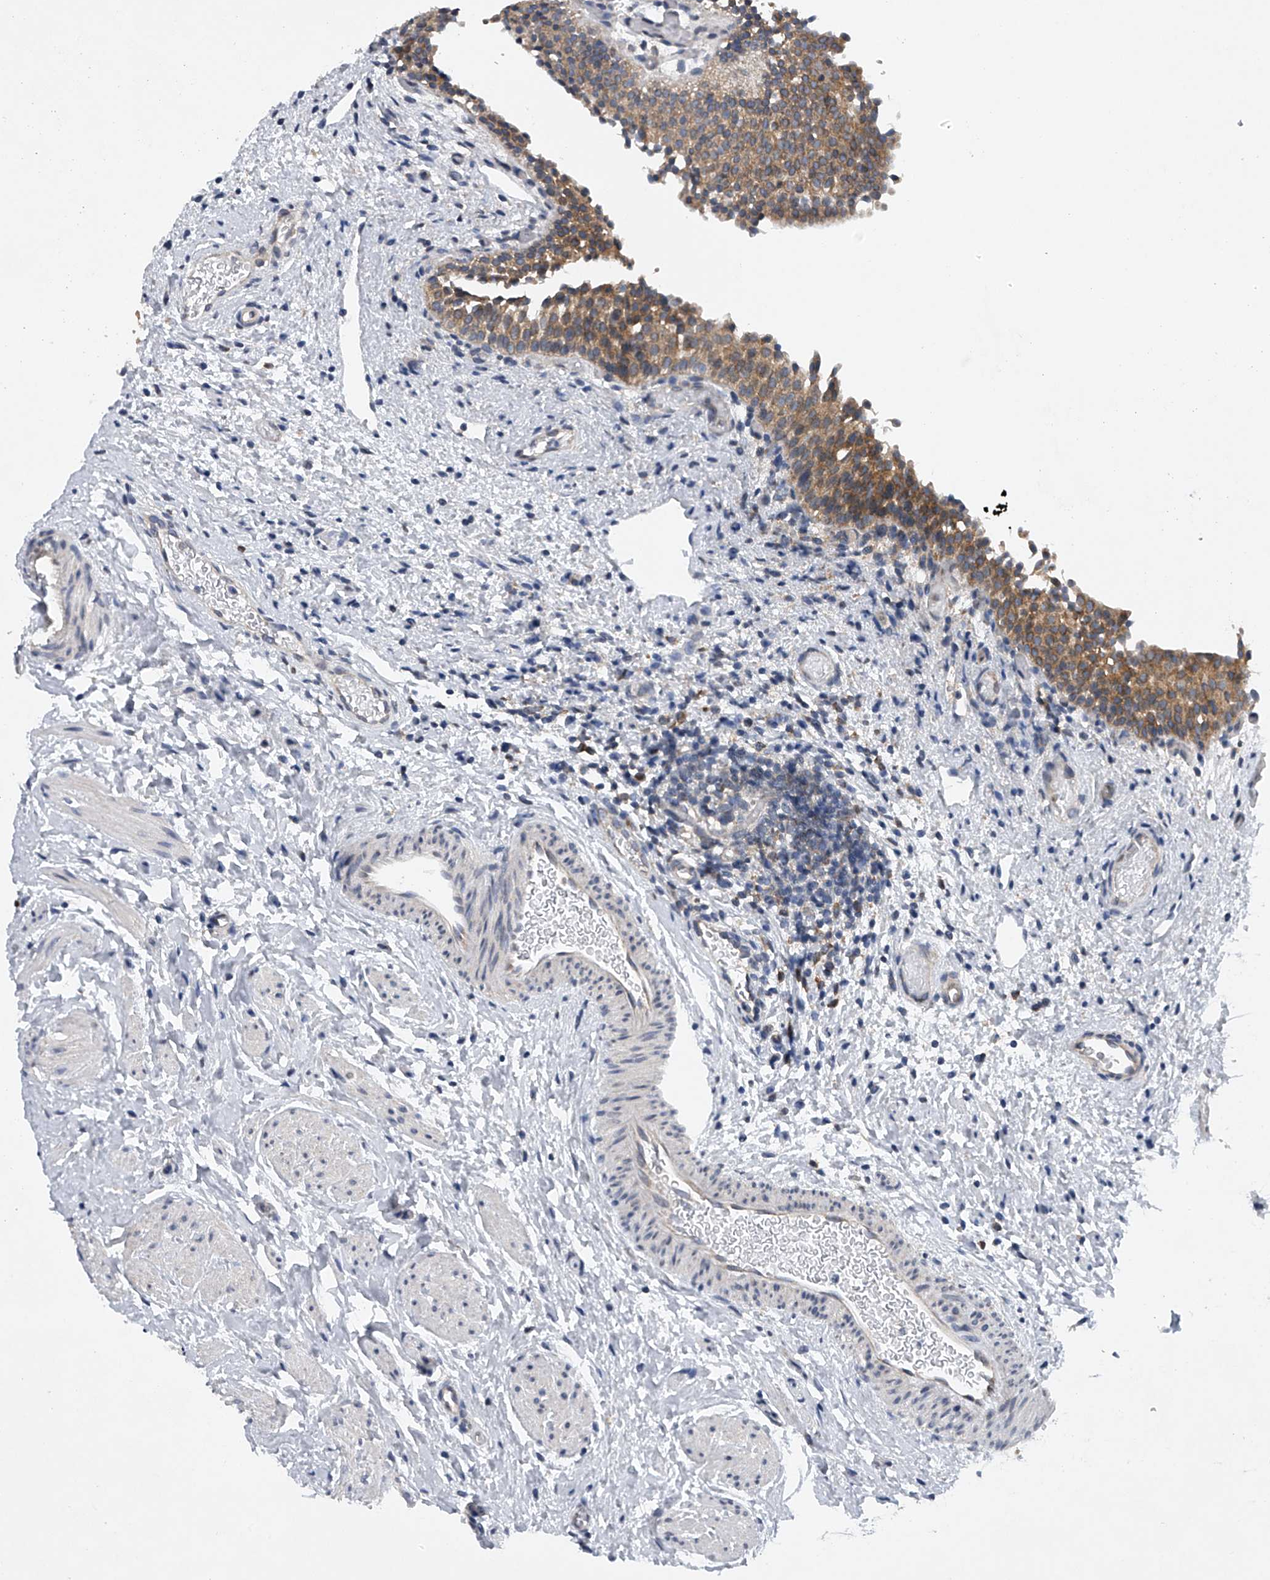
{"staining": {"intensity": "moderate", "quantity": ">75%", "location": "cytoplasmic/membranous"}, "tissue": "urinary bladder", "cell_type": "Urothelial cells", "image_type": "normal", "snomed": [{"axis": "morphology", "description": "Normal tissue, NOS"}, {"axis": "topography", "description": "Urinary bladder"}], "caption": "Brown immunohistochemical staining in benign urinary bladder demonstrates moderate cytoplasmic/membranous expression in about >75% of urothelial cells. (brown staining indicates protein expression, while blue staining denotes nuclei).", "gene": "RNF5", "patient": {"sex": "male", "age": 1}}